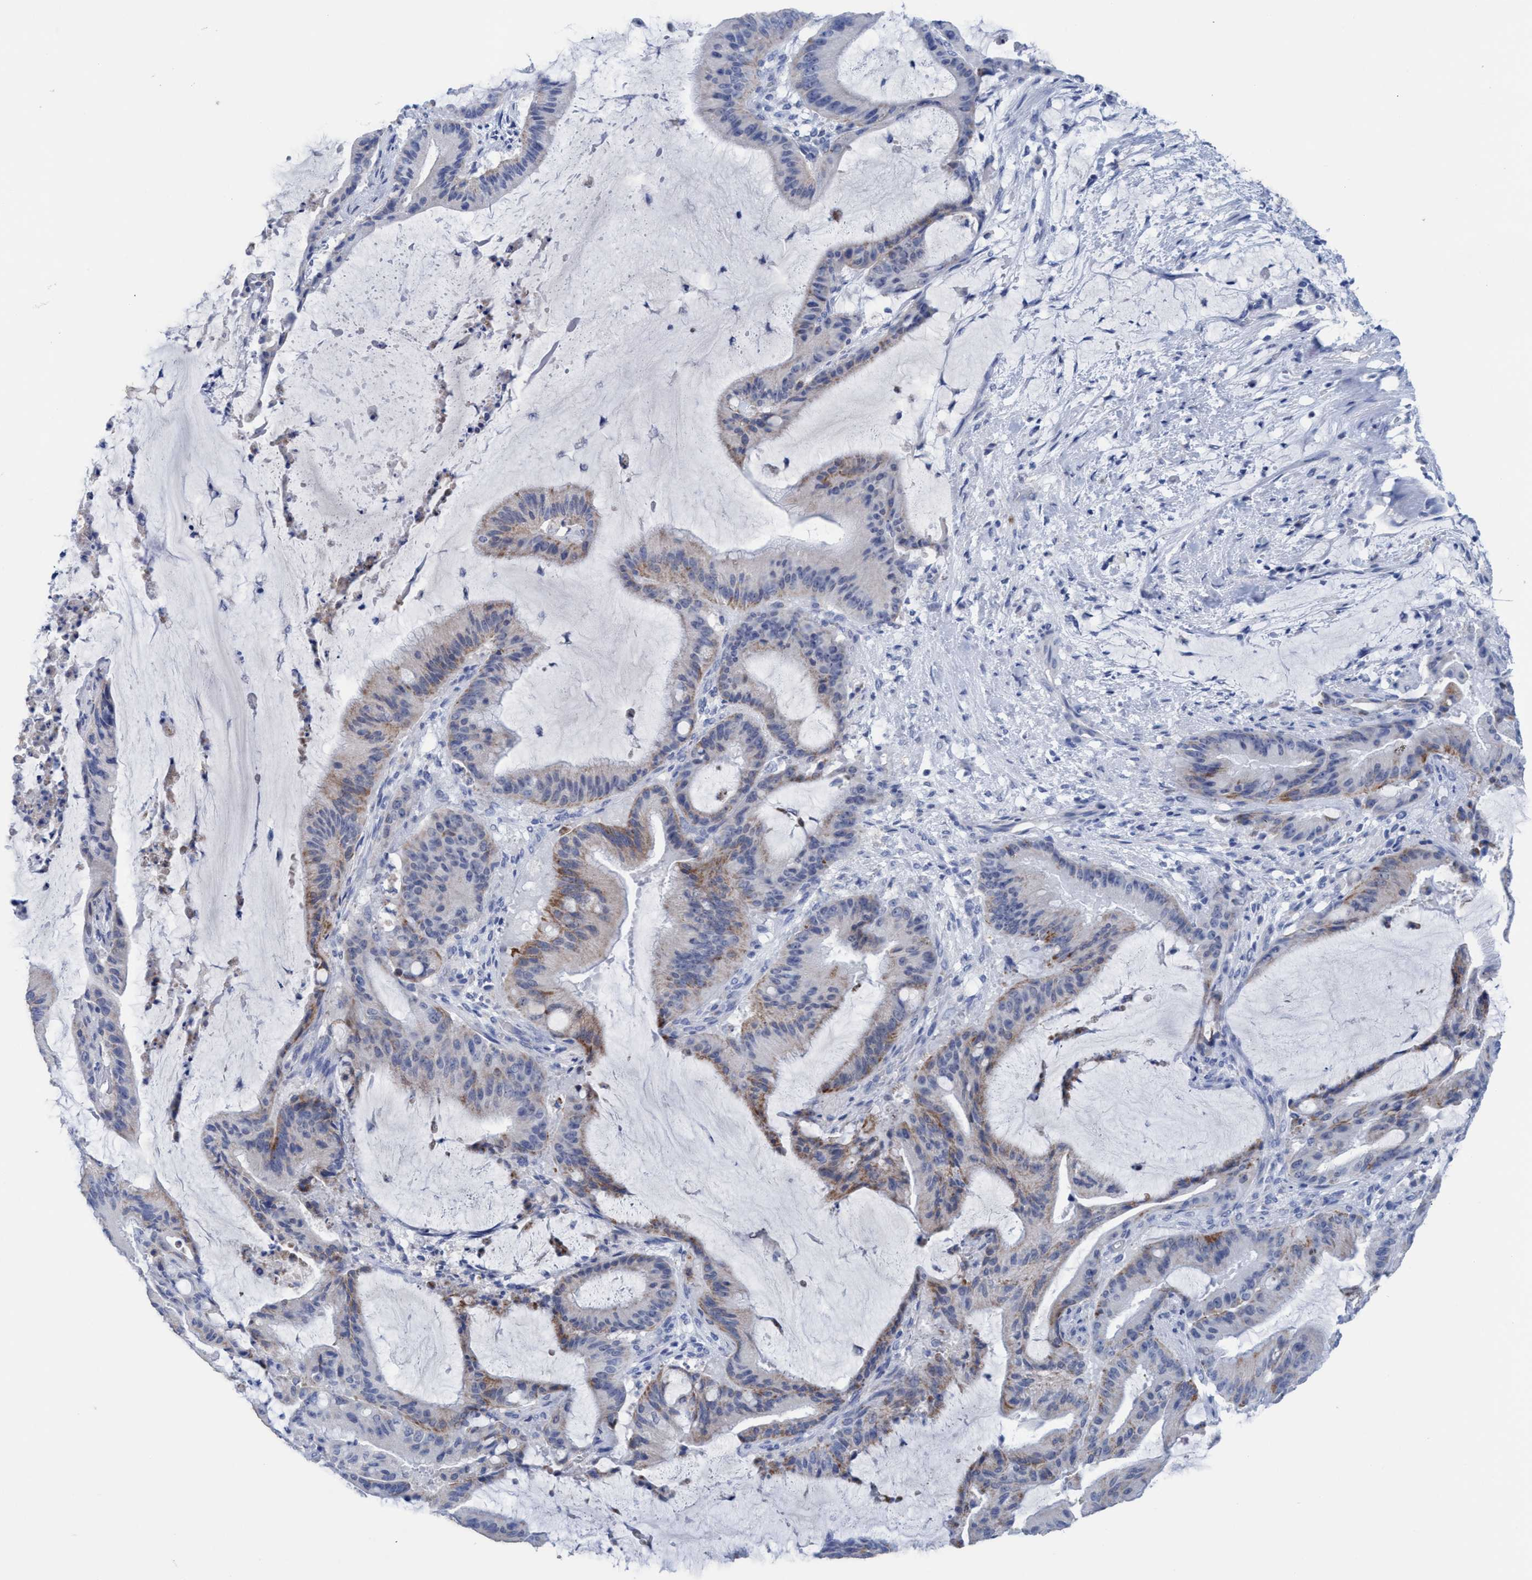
{"staining": {"intensity": "weak", "quantity": "25%-75%", "location": "cytoplasmic/membranous"}, "tissue": "liver cancer", "cell_type": "Tumor cells", "image_type": "cancer", "snomed": [{"axis": "morphology", "description": "Normal tissue, NOS"}, {"axis": "morphology", "description": "Cholangiocarcinoma"}, {"axis": "topography", "description": "Liver"}, {"axis": "topography", "description": "Peripheral nerve tissue"}], "caption": "Liver cancer stained for a protein (brown) shows weak cytoplasmic/membranous positive expression in about 25%-75% of tumor cells.", "gene": "RSAD1", "patient": {"sex": "female", "age": 73}}